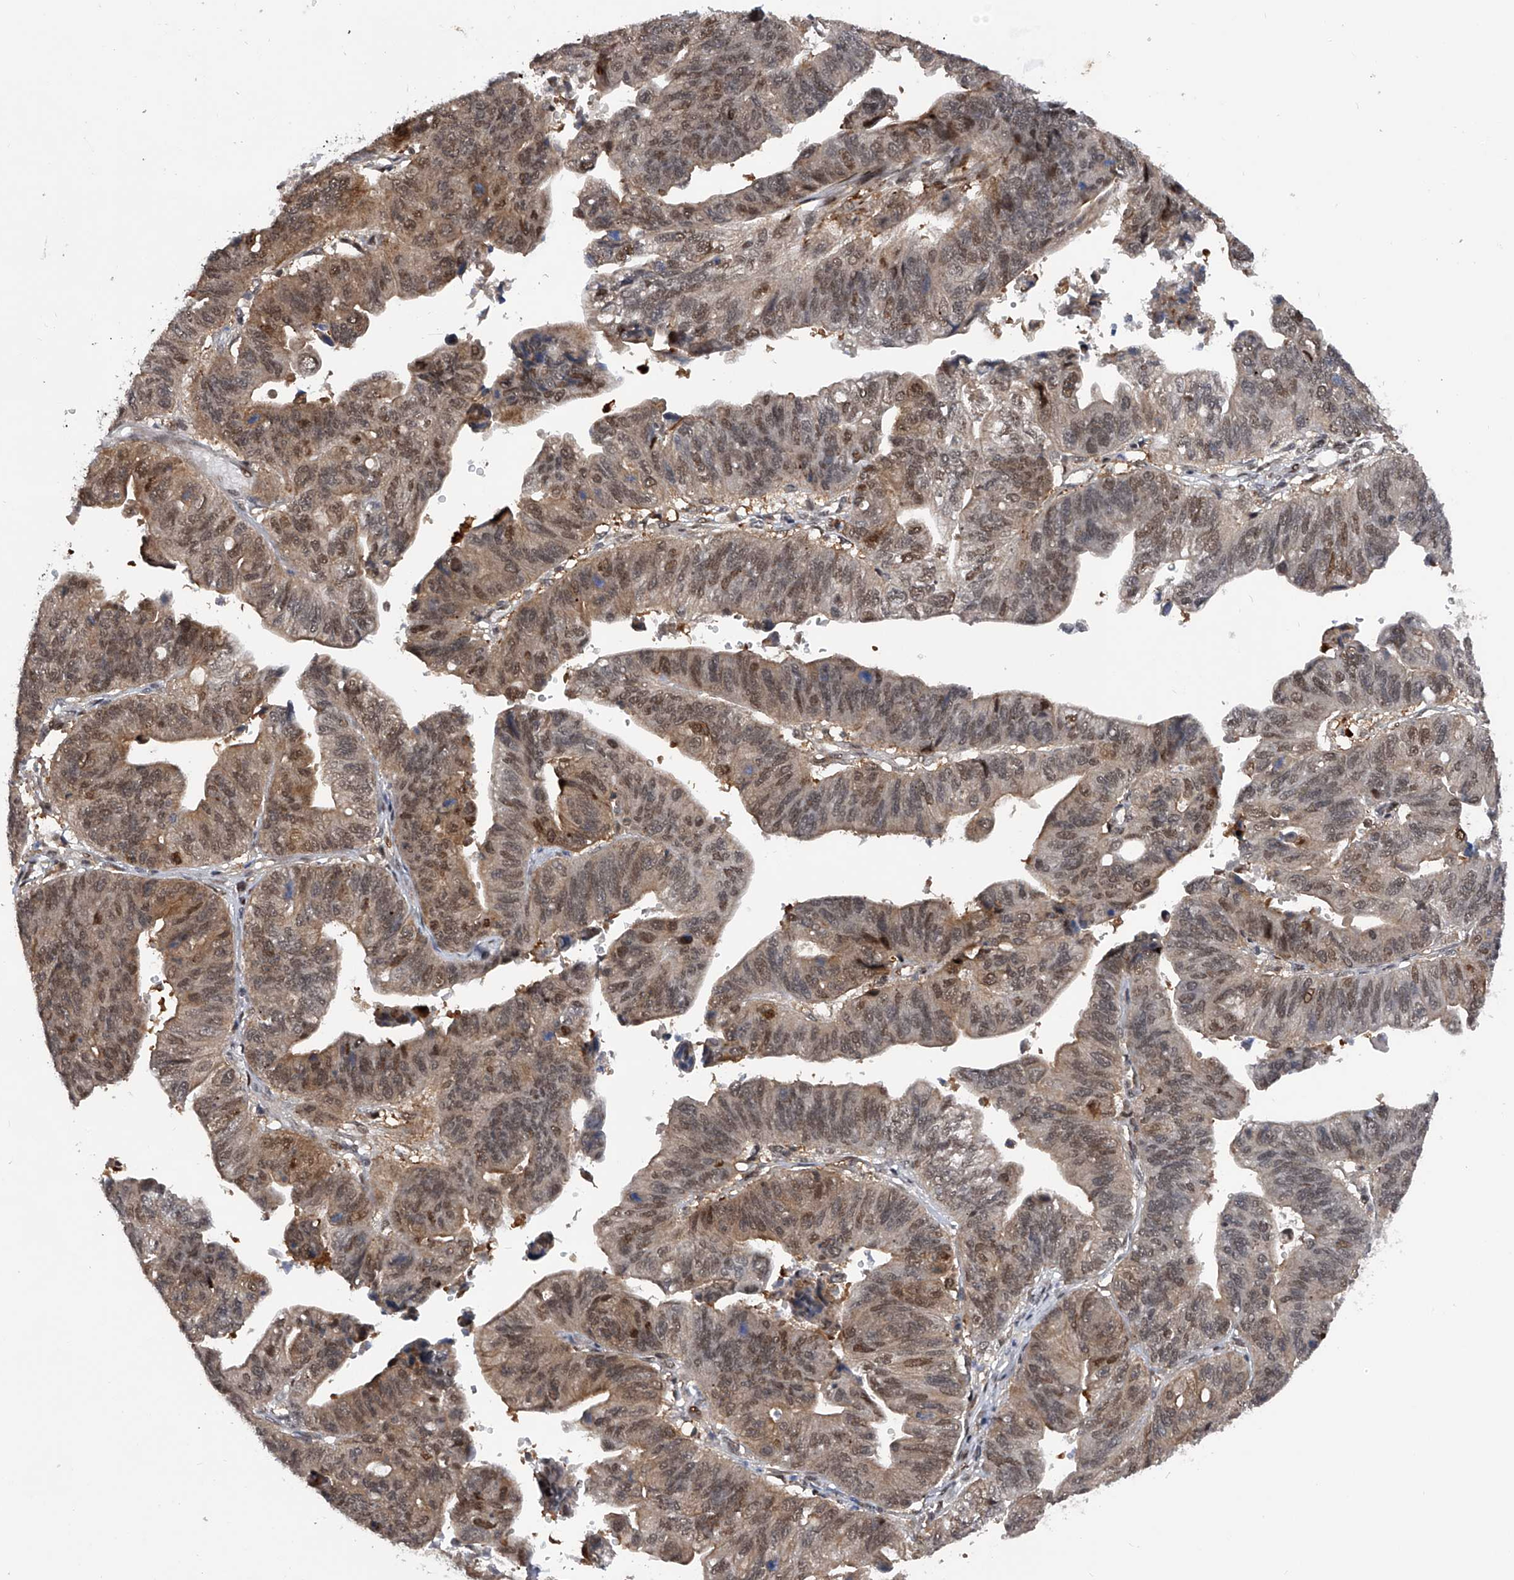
{"staining": {"intensity": "weak", "quantity": "25%-75%", "location": "cytoplasmic/membranous,nuclear"}, "tissue": "stomach cancer", "cell_type": "Tumor cells", "image_type": "cancer", "snomed": [{"axis": "morphology", "description": "Adenocarcinoma, NOS"}, {"axis": "topography", "description": "Stomach"}], "caption": "This image exhibits immunohistochemistry staining of human stomach cancer, with low weak cytoplasmic/membranous and nuclear staining in approximately 25%-75% of tumor cells.", "gene": "RWDD2A", "patient": {"sex": "male", "age": 59}}